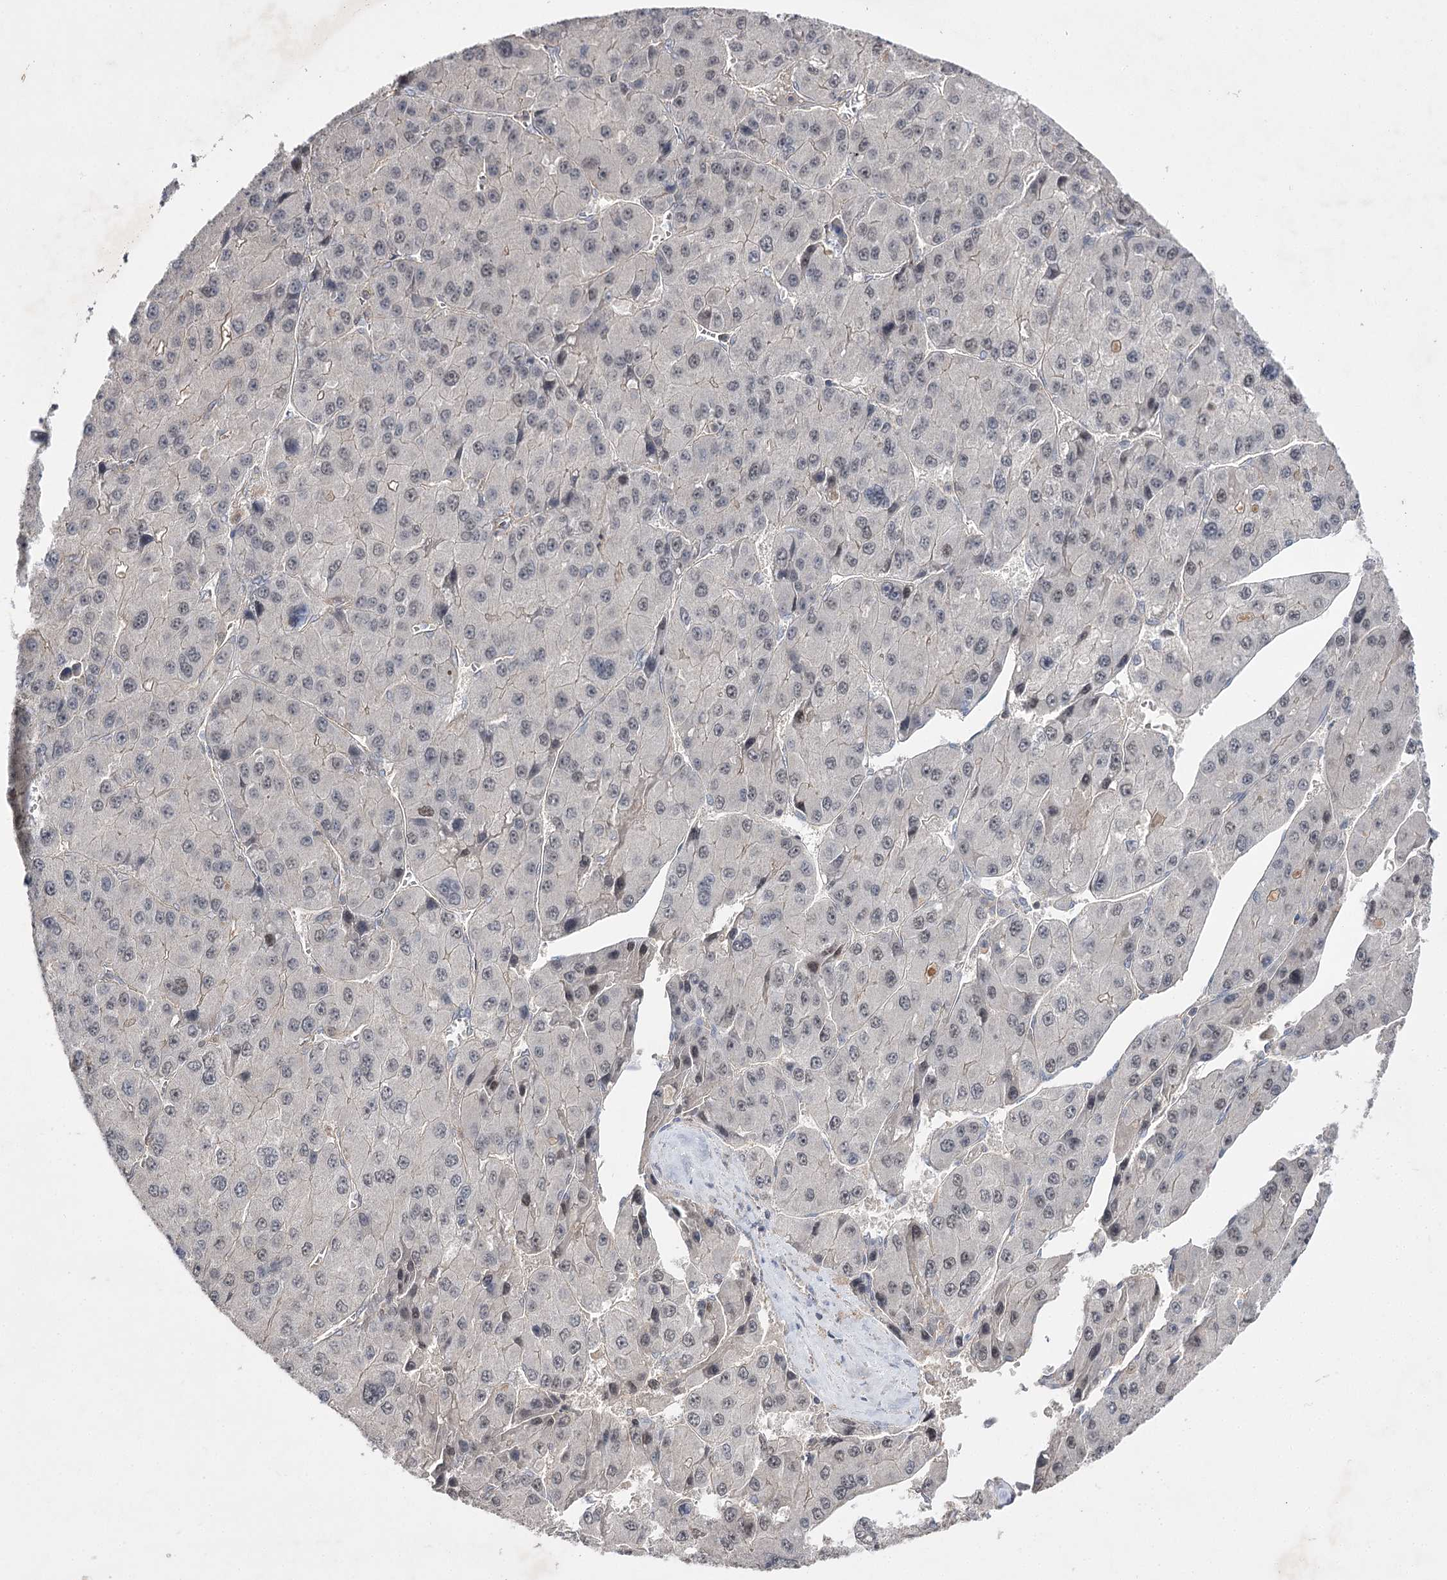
{"staining": {"intensity": "weak", "quantity": "<25%", "location": "nuclear"}, "tissue": "liver cancer", "cell_type": "Tumor cells", "image_type": "cancer", "snomed": [{"axis": "morphology", "description": "Carcinoma, Hepatocellular, NOS"}, {"axis": "topography", "description": "Liver"}], "caption": "There is no significant positivity in tumor cells of hepatocellular carcinoma (liver).", "gene": "BCR", "patient": {"sex": "female", "age": 73}}